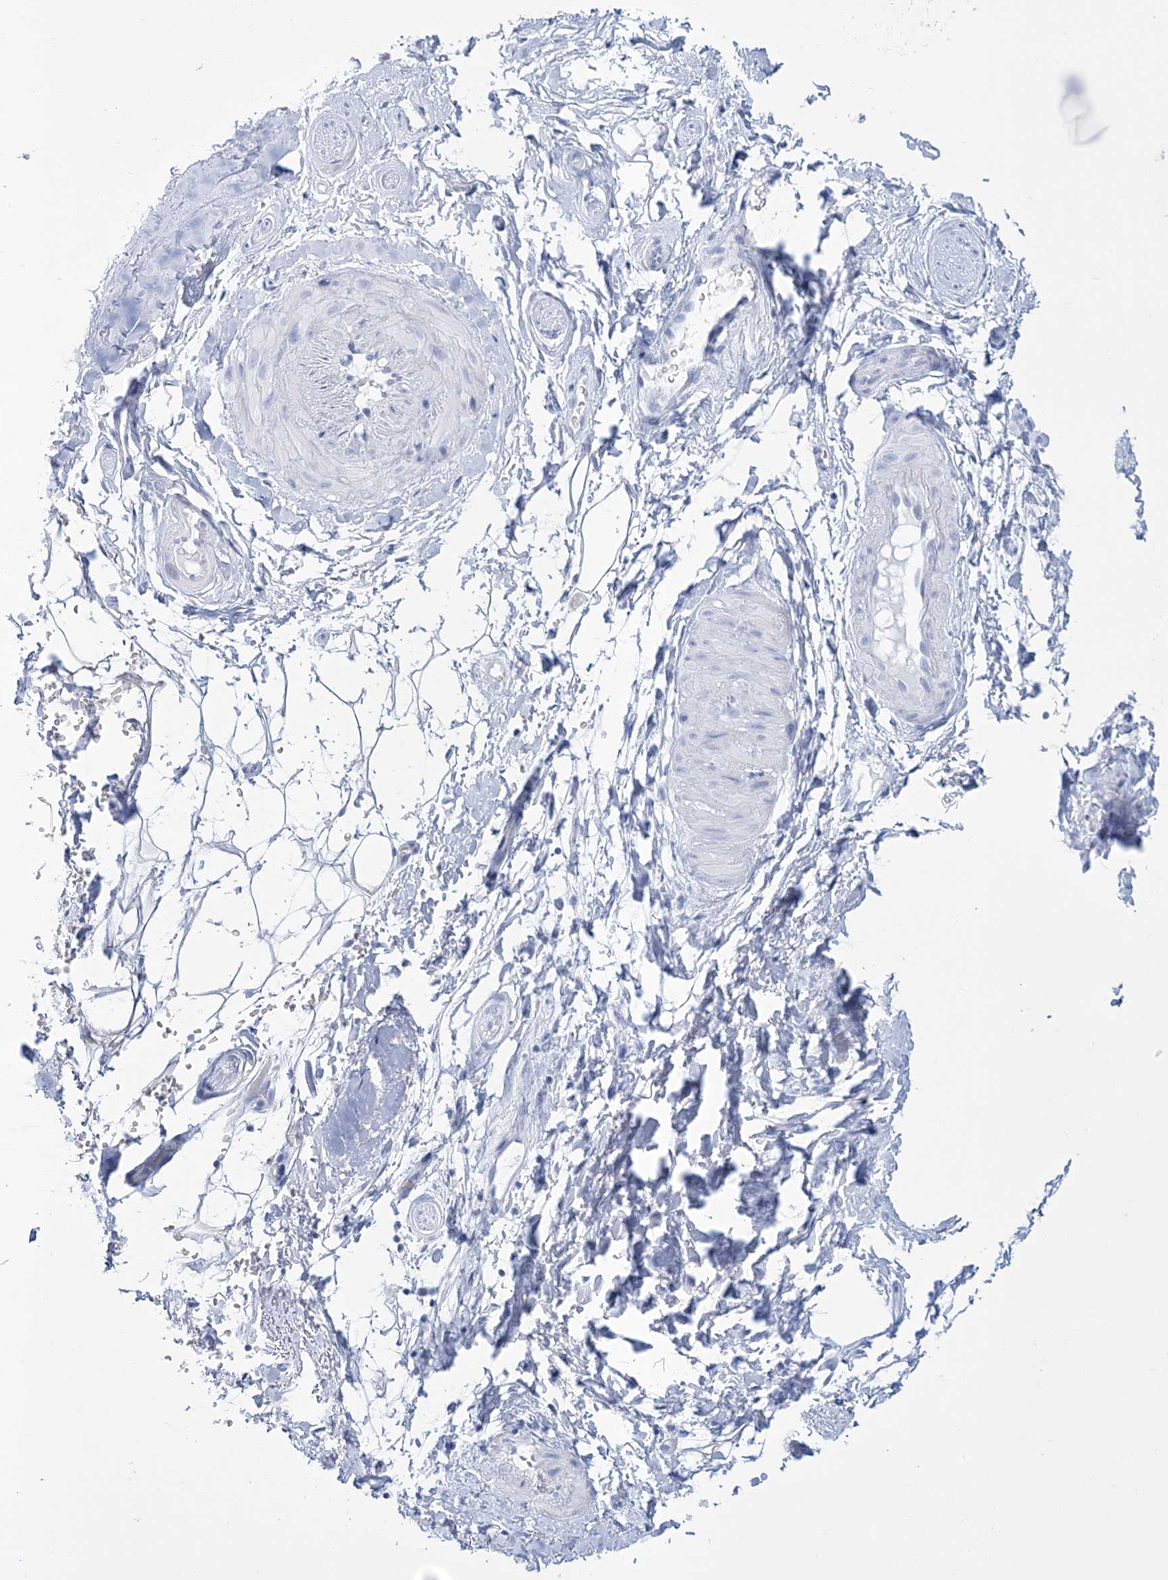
{"staining": {"intensity": "negative", "quantity": "none", "location": "none"}, "tissue": "adipose tissue", "cell_type": "Adipocytes", "image_type": "normal", "snomed": [{"axis": "morphology", "description": "Normal tissue, NOS"}, {"axis": "morphology", "description": "Basal cell carcinoma"}, {"axis": "topography", "description": "Skin"}], "caption": "High power microscopy histopathology image of an immunohistochemistry (IHC) histopathology image of benign adipose tissue, revealing no significant staining in adipocytes.", "gene": "RBP2", "patient": {"sex": "female", "age": 89}}